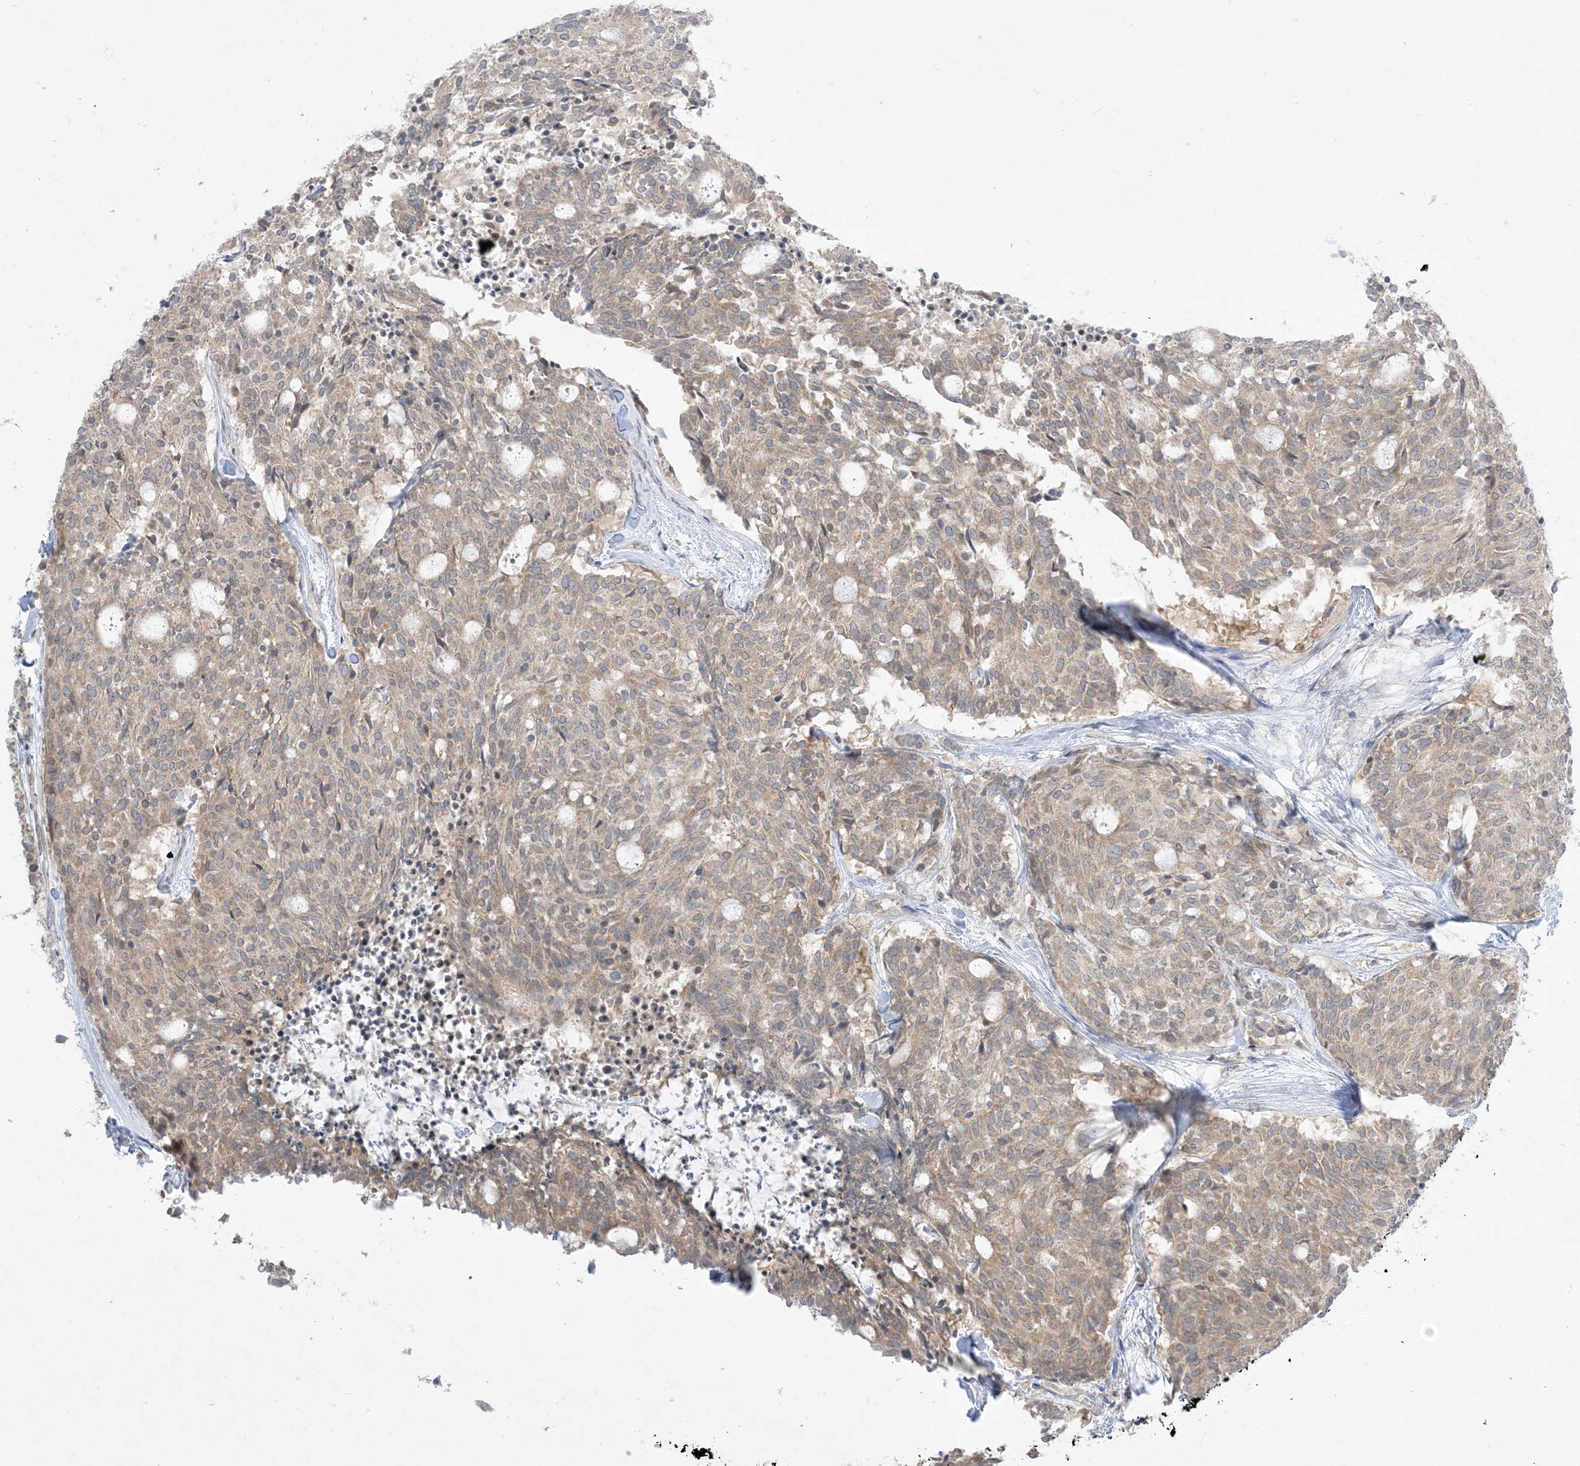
{"staining": {"intensity": "weak", "quantity": "25%-75%", "location": "cytoplasmic/membranous"}, "tissue": "carcinoid", "cell_type": "Tumor cells", "image_type": "cancer", "snomed": [{"axis": "morphology", "description": "Carcinoid, malignant, NOS"}, {"axis": "topography", "description": "Pancreas"}], "caption": "Human carcinoid (malignant) stained for a protein (brown) reveals weak cytoplasmic/membranous positive expression in approximately 25%-75% of tumor cells.", "gene": "RPP40", "patient": {"sex": "female", "age": 54}}